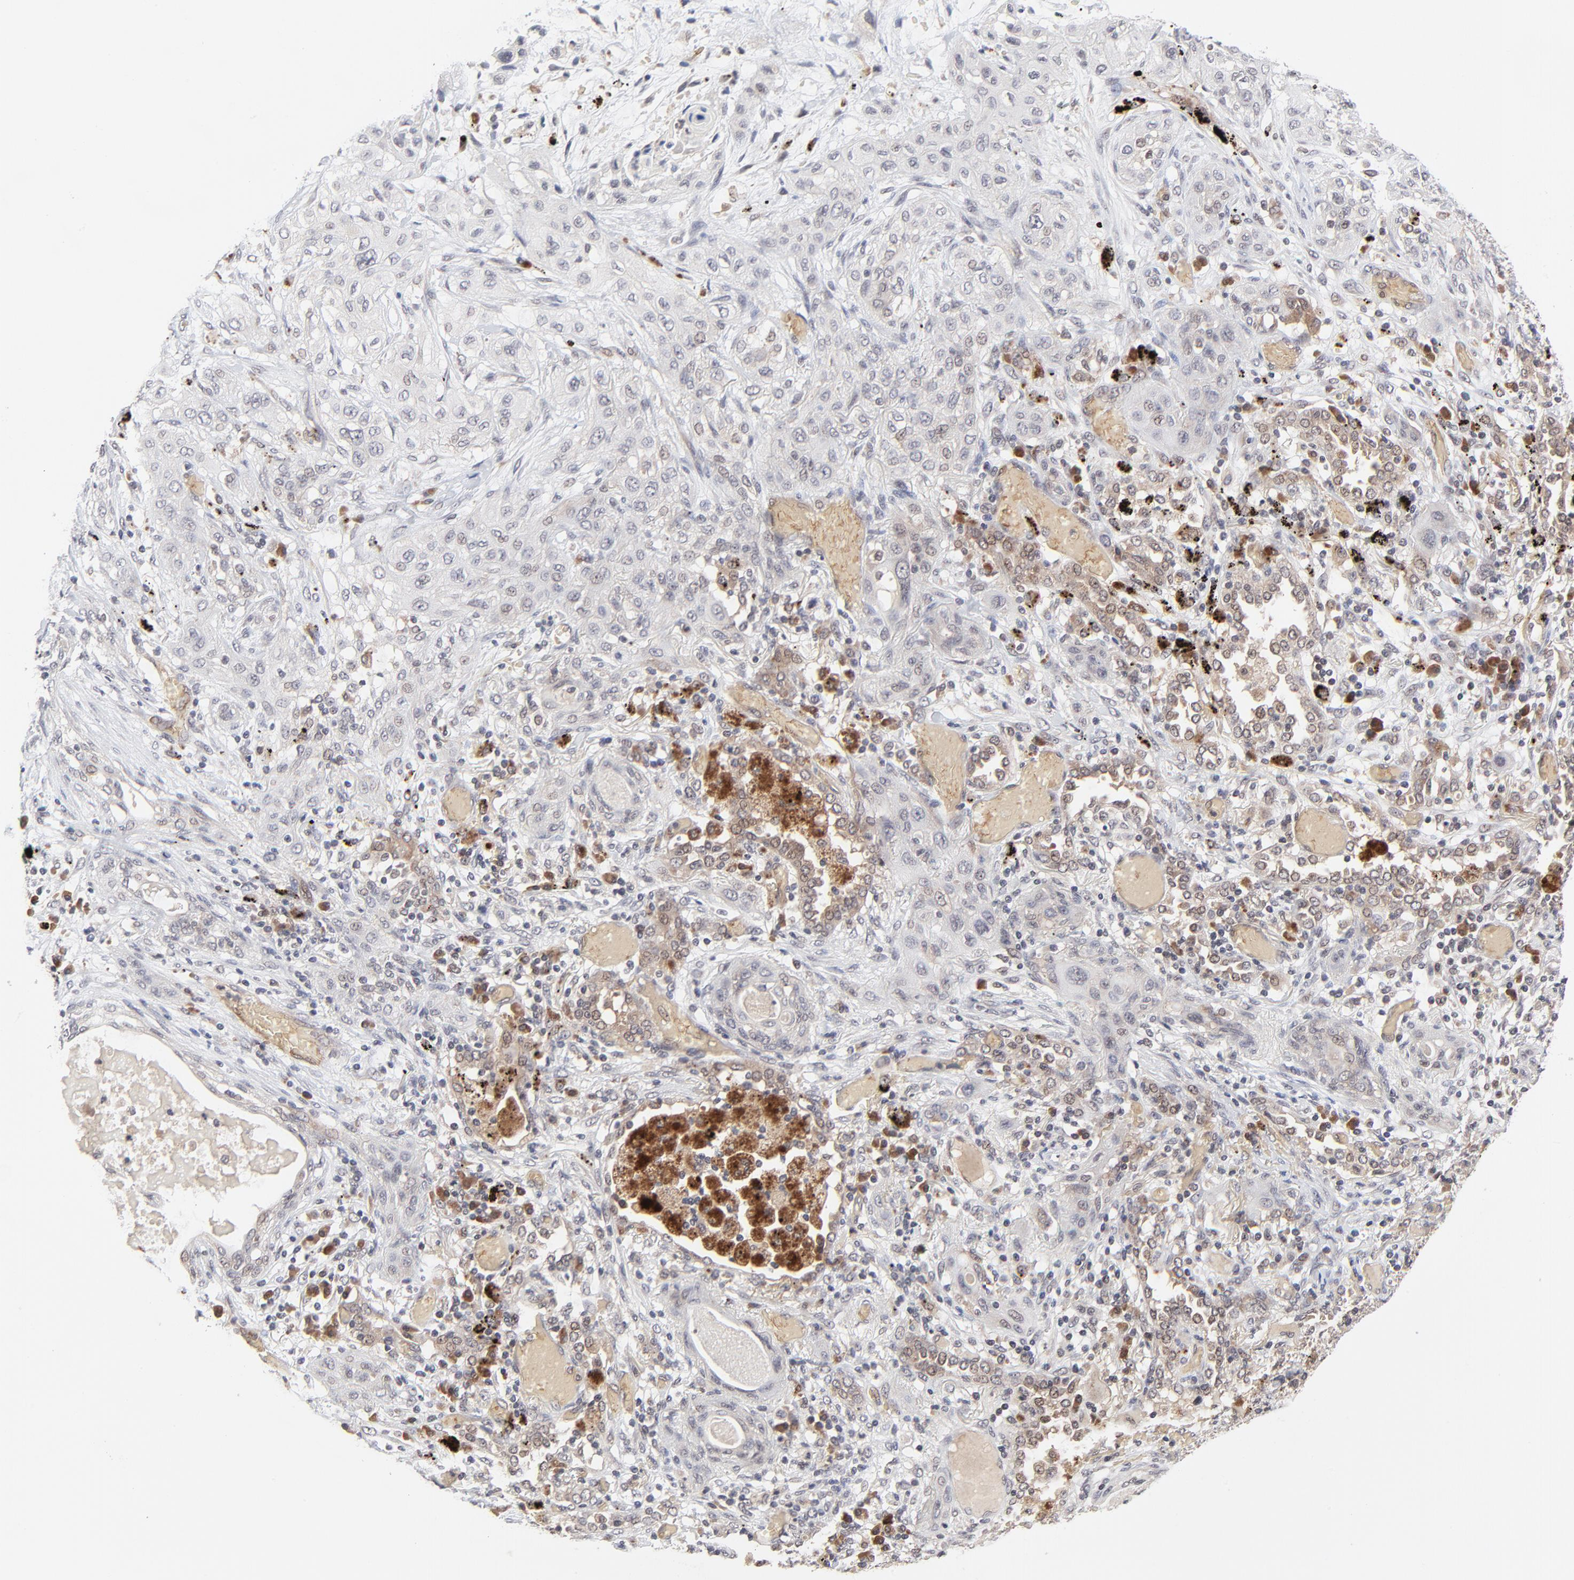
{"staining": {"intensity": "weak", "quantity": "<25%", "location": "cytoplasmic/membranous"}, "tissue": "lung cancer", "cell_type": "Tumor cells", "image_type": "cancer", "snomed": [{"axis": "morphology", "description": "Squamous cell carcinoma, NOS"}, {"axis": "topography", "description": "Lung"}], "caption": "An immunohistochemistry photomicrograph of lung cancer is shown. There is no staining in tumor cells of lung cancer.", "gene": "CASP10", "patient": {"sex": "female", "age": 47}}